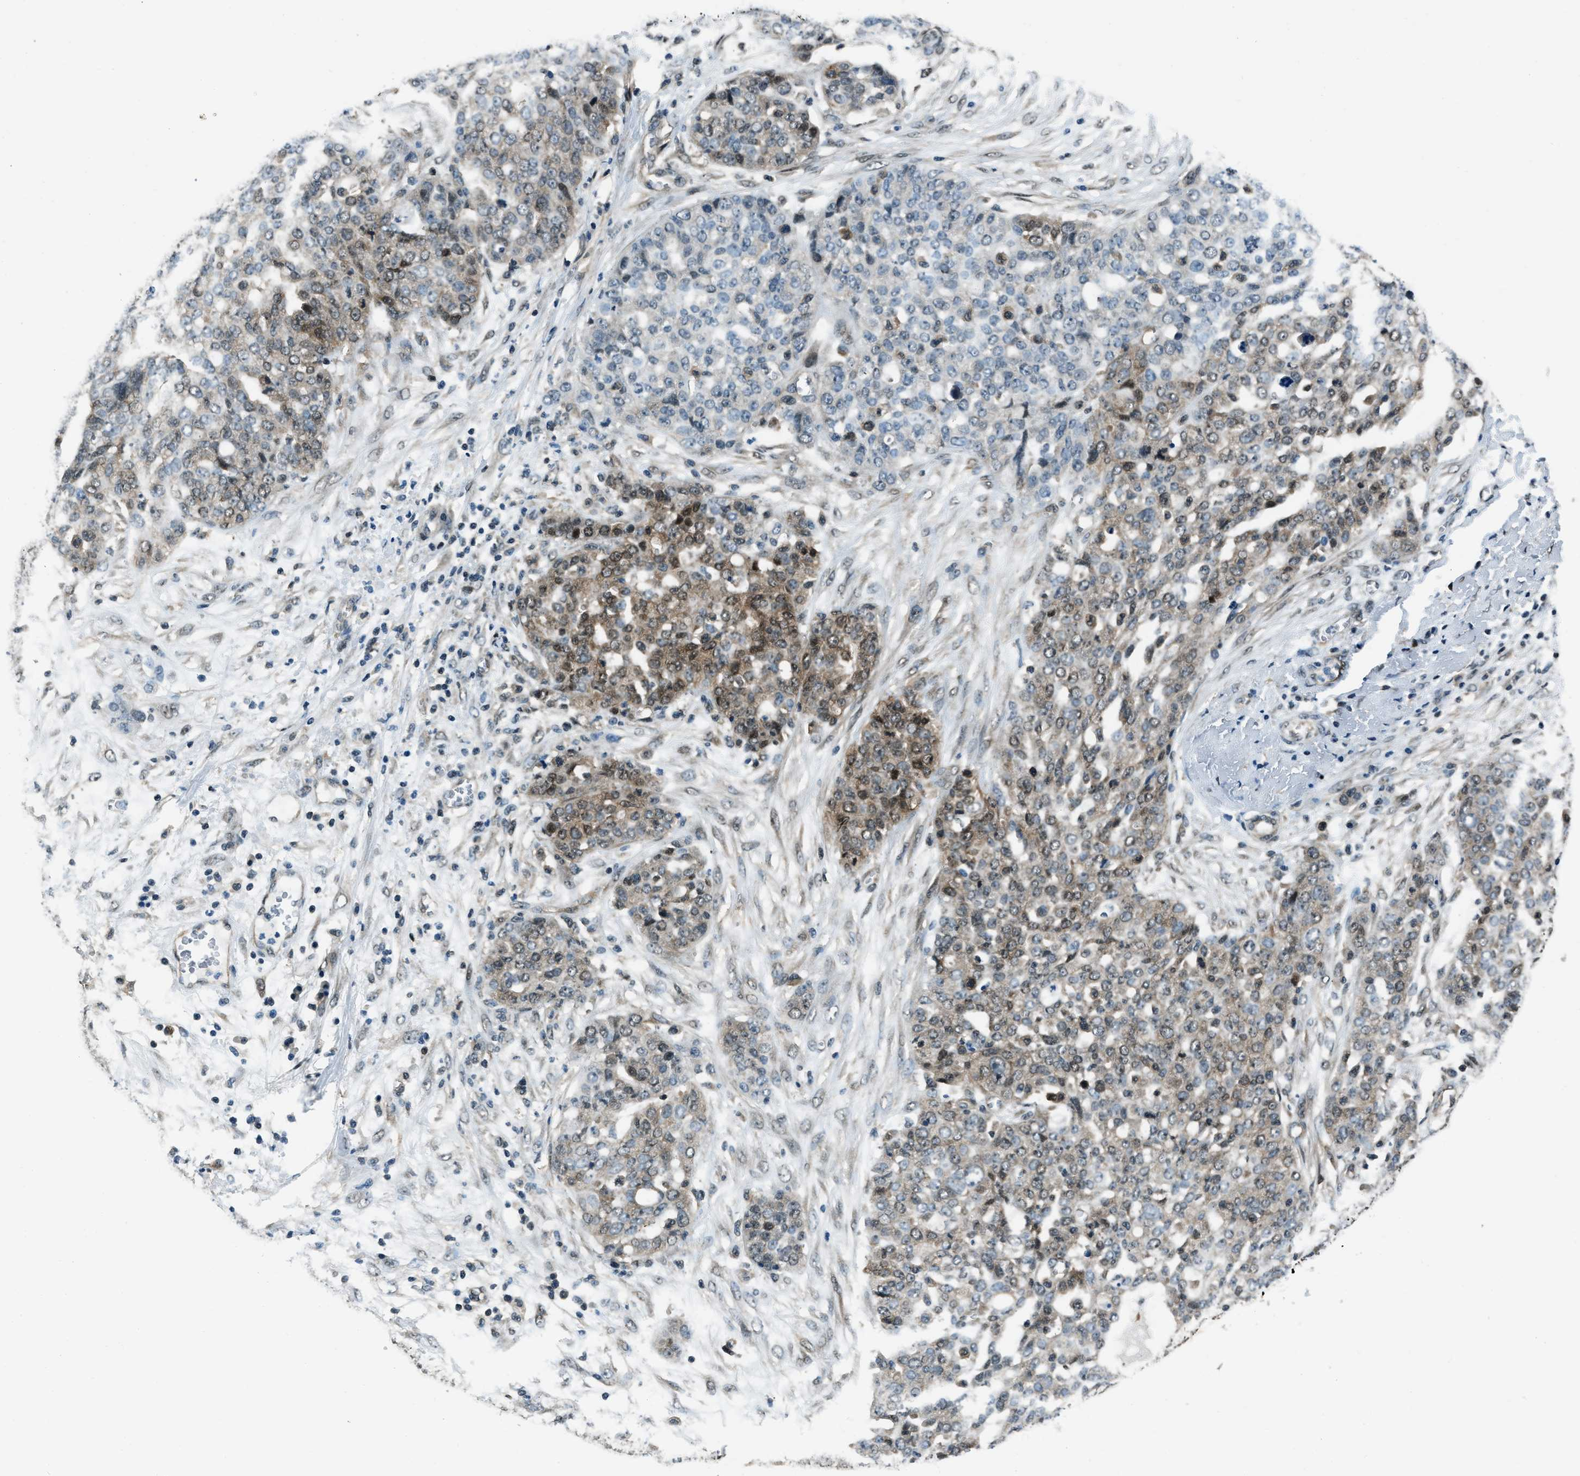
{"staining": {"intensity": "moderate", "quantity": "25%-75%", "location": "cytoplasmic/membranous,nuclear"}, "tissue": "ovarian cancer", "cell_type": "Tumor cells", "image_type": "cancer", "snomed": [{"axis": "morphology", "description": "Cystadenocarcinoma, serous, NOS"}, {"axis": "topography", "description": "Soft tissue"}, {"axis": "topography", "description": "Ovary"}], "caption": "A medium amount of moderate cytoplasmic/membranous and nuclear staining is present in about 25%-75% of tumor cells in ovarian cancer tissue. (IHC, brightfield microscopy, high magnification).", "gene": "NUDCD3", "patient": {"sex": "female", "age": 57}}